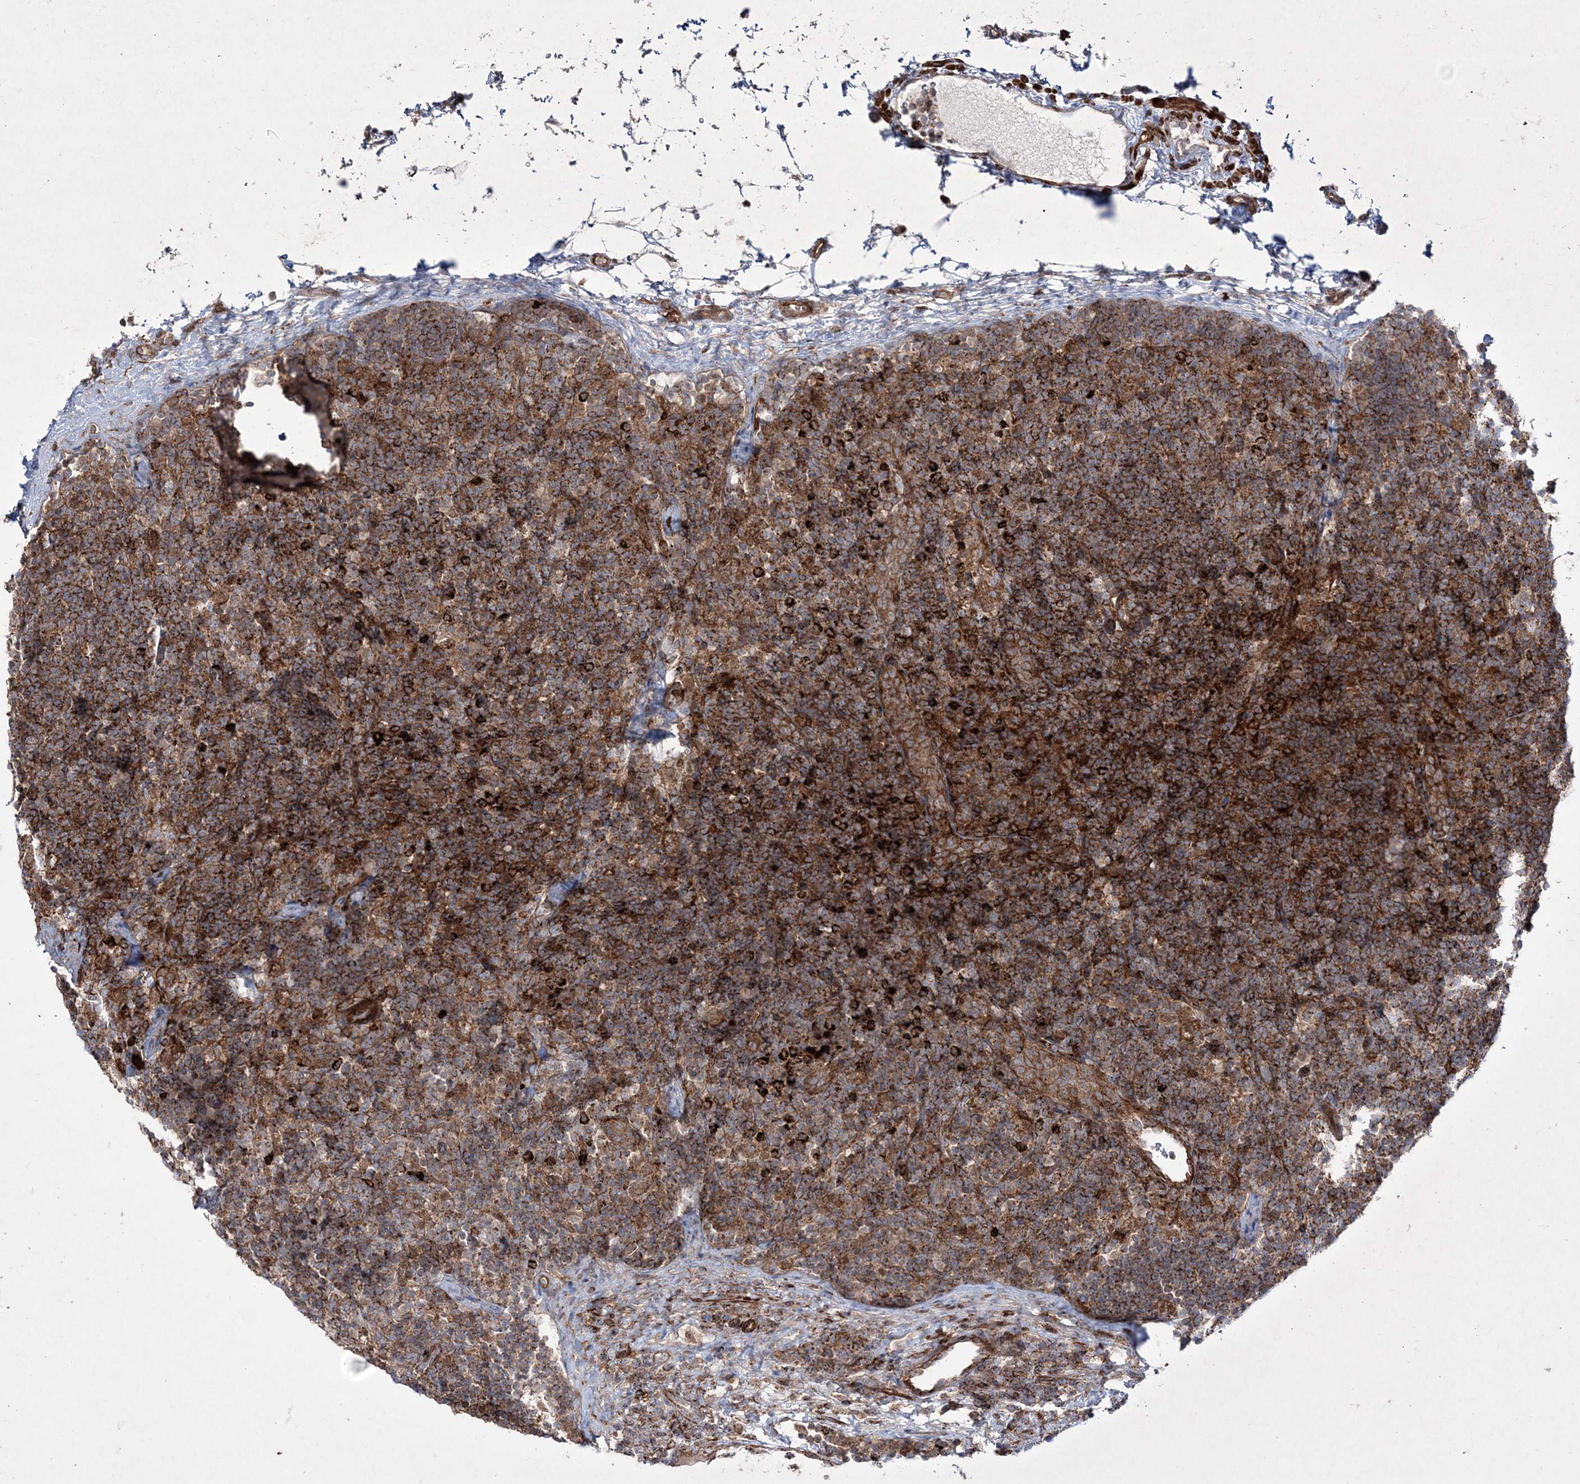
{"staining": {"intensity": "moderate", "quantity": ">75%", "location": "cytoplasmic/membranous"}, "tissue": "lymph node", "cell_type": "Germinal center cells", "image_type": "normal", "snomed": [{"axis": "morphology", "description": "Normal tissue, NOS"}, {"axis": "topography", "description": "Lymph node"}], "caption": "Immunohistochemical staining of benign lymph node demonstrates medium levels of moderate cytoplasmic/membranous staining in about >75% of germinal center cells. The staining was performed using DAB (3,3'-diaminobenzidine) to visualize the protein expression in brown, while the nuclei were stained in blue with hematoxylin (Magnification: 20x).", "gene": "RICTOR", "patient": {"sex": "female", "age": 22}}